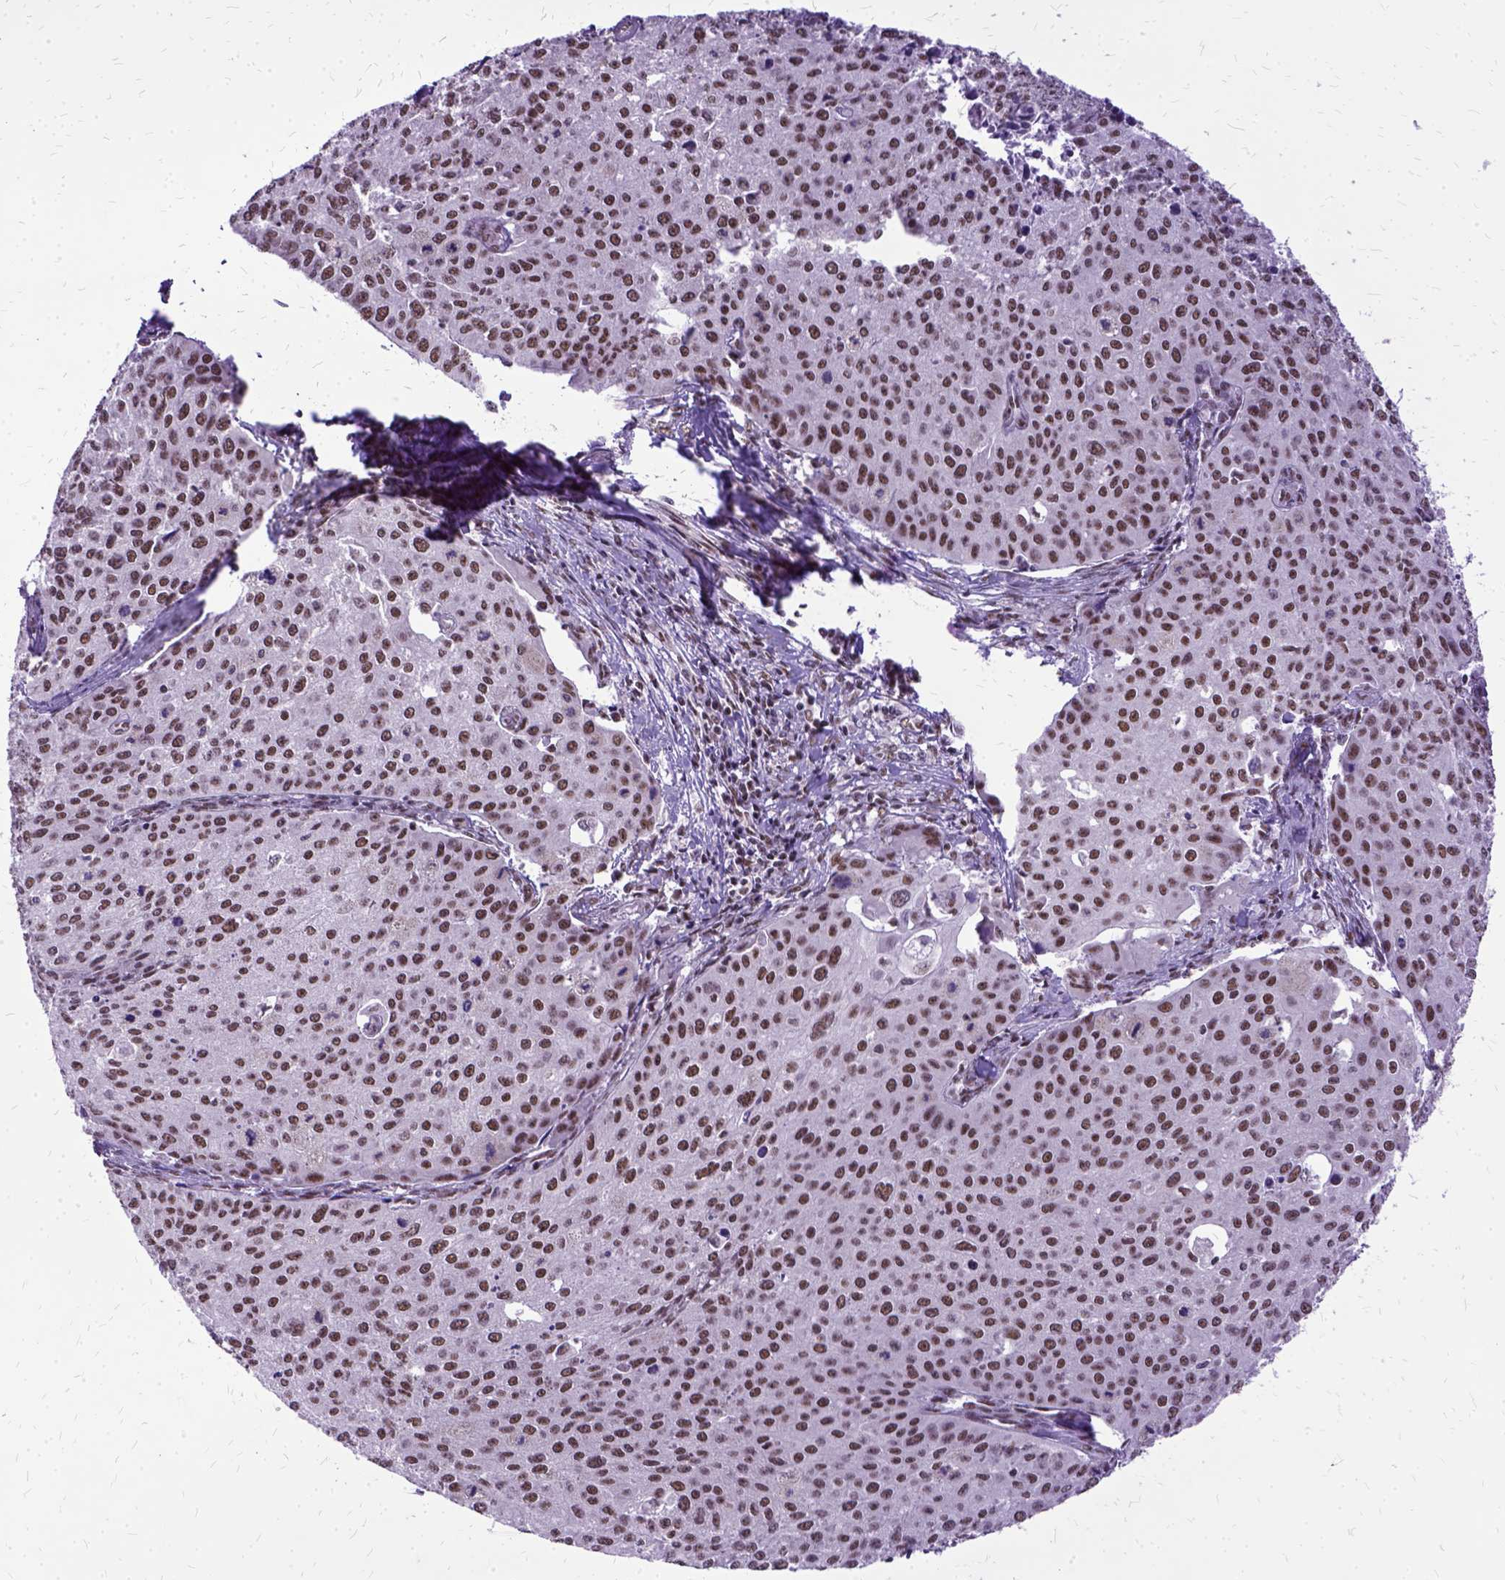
{"staining": {"intensity": "moderate", "quantity": ">75%", "location": "nuclear"}, "tissue": "cervical cancer", "cell_type": "Tumor cells", "image_type": "cancer", "snomed": [{"axis": "morphology", "description": "Squamous cell carcinoma, NOS"}, {"axis": "topography", "description": "Cervix"}], "caption": "Tumor cells demonstrate moderate nuclear positivity in approximately >75% of cells in cervical cancer (squamous cell carcinoma). The protein is shown in brown color, while the nuclei are stained blue.", "gene": "SETD1A", "patient": {"sex": "female", "age": 38}}